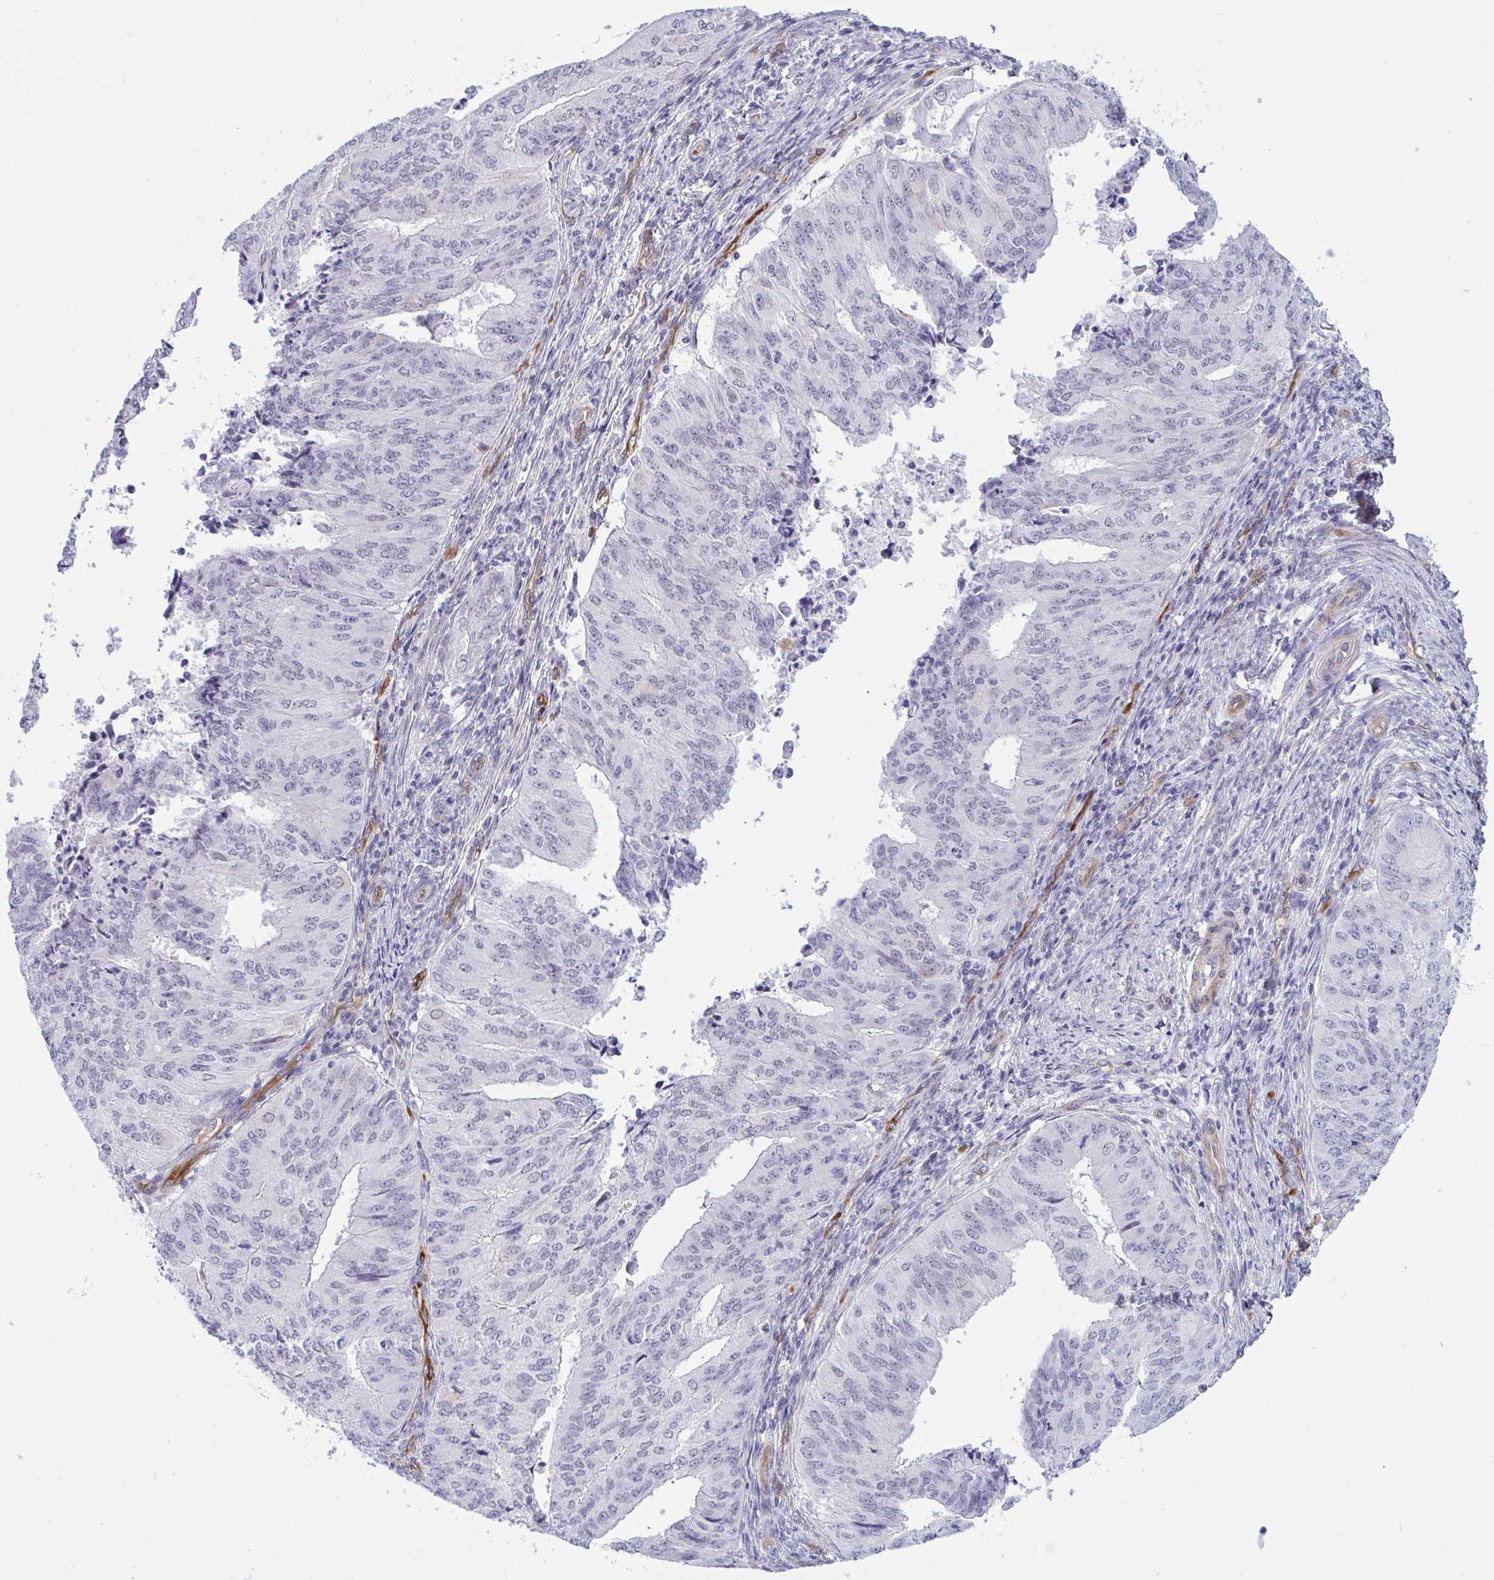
{"staining": {"intensity": "negative", "quantity": "none", "location": "none"}, "tissue": "endometrial cancer", "cell_type": "Tumor cells", "image_type": "cancer", "snomed": [{"axis": "morphology", "description": "Adenocarcinoma, NOS"}, {"axis": "topography", "description": "Endometrium"}], "caption": "There is no significant staining in tumor cells of endometrial cancer.", "gene": "EML1", "patient": {"sex": "female", "age": 50}}